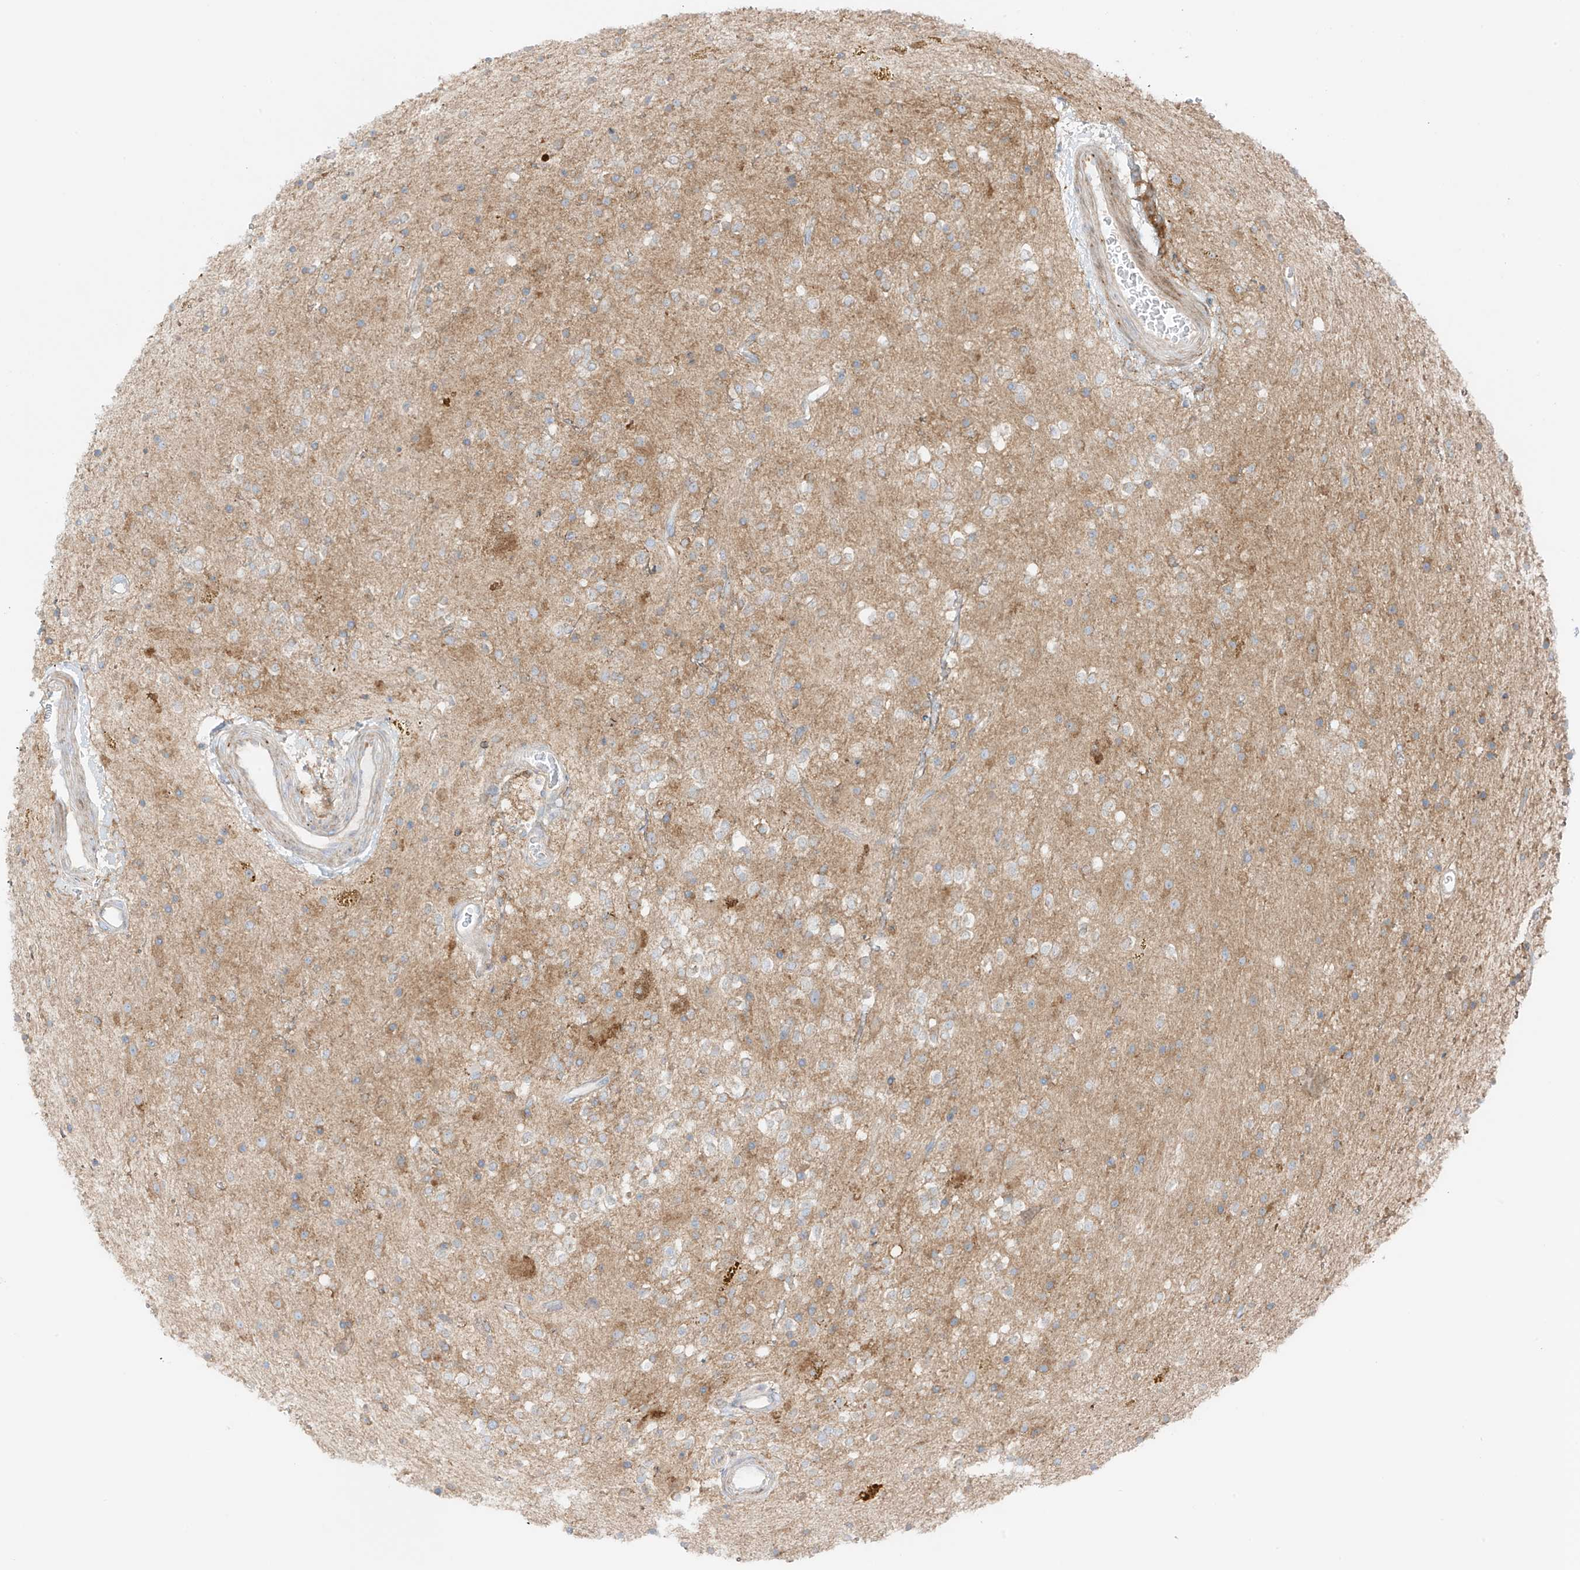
{"staining": {"intensity": "moderate", "quantity": "<25%", "location": "cytoplasmic/membranous"}, "tissue": "glioma", "cell_type": "Tumor cells", "image_type": "cancer", "snomed": [{"axis": "morphology", "description": "Glioma, malignant, High grade"}, {"axis": "topography", "description": "Brain"}], "caption": "Glioma was stained to show a protein in brown. There is low levels of moderate cytoplasmic/membranous expression in approximately <25% of tumor cells. Immunohistochemistry (ihc) stains the protein in brown and the nuclei are stained blue.", "gene": "XKR3", "patient": {"sex": "male", "age": 34}}